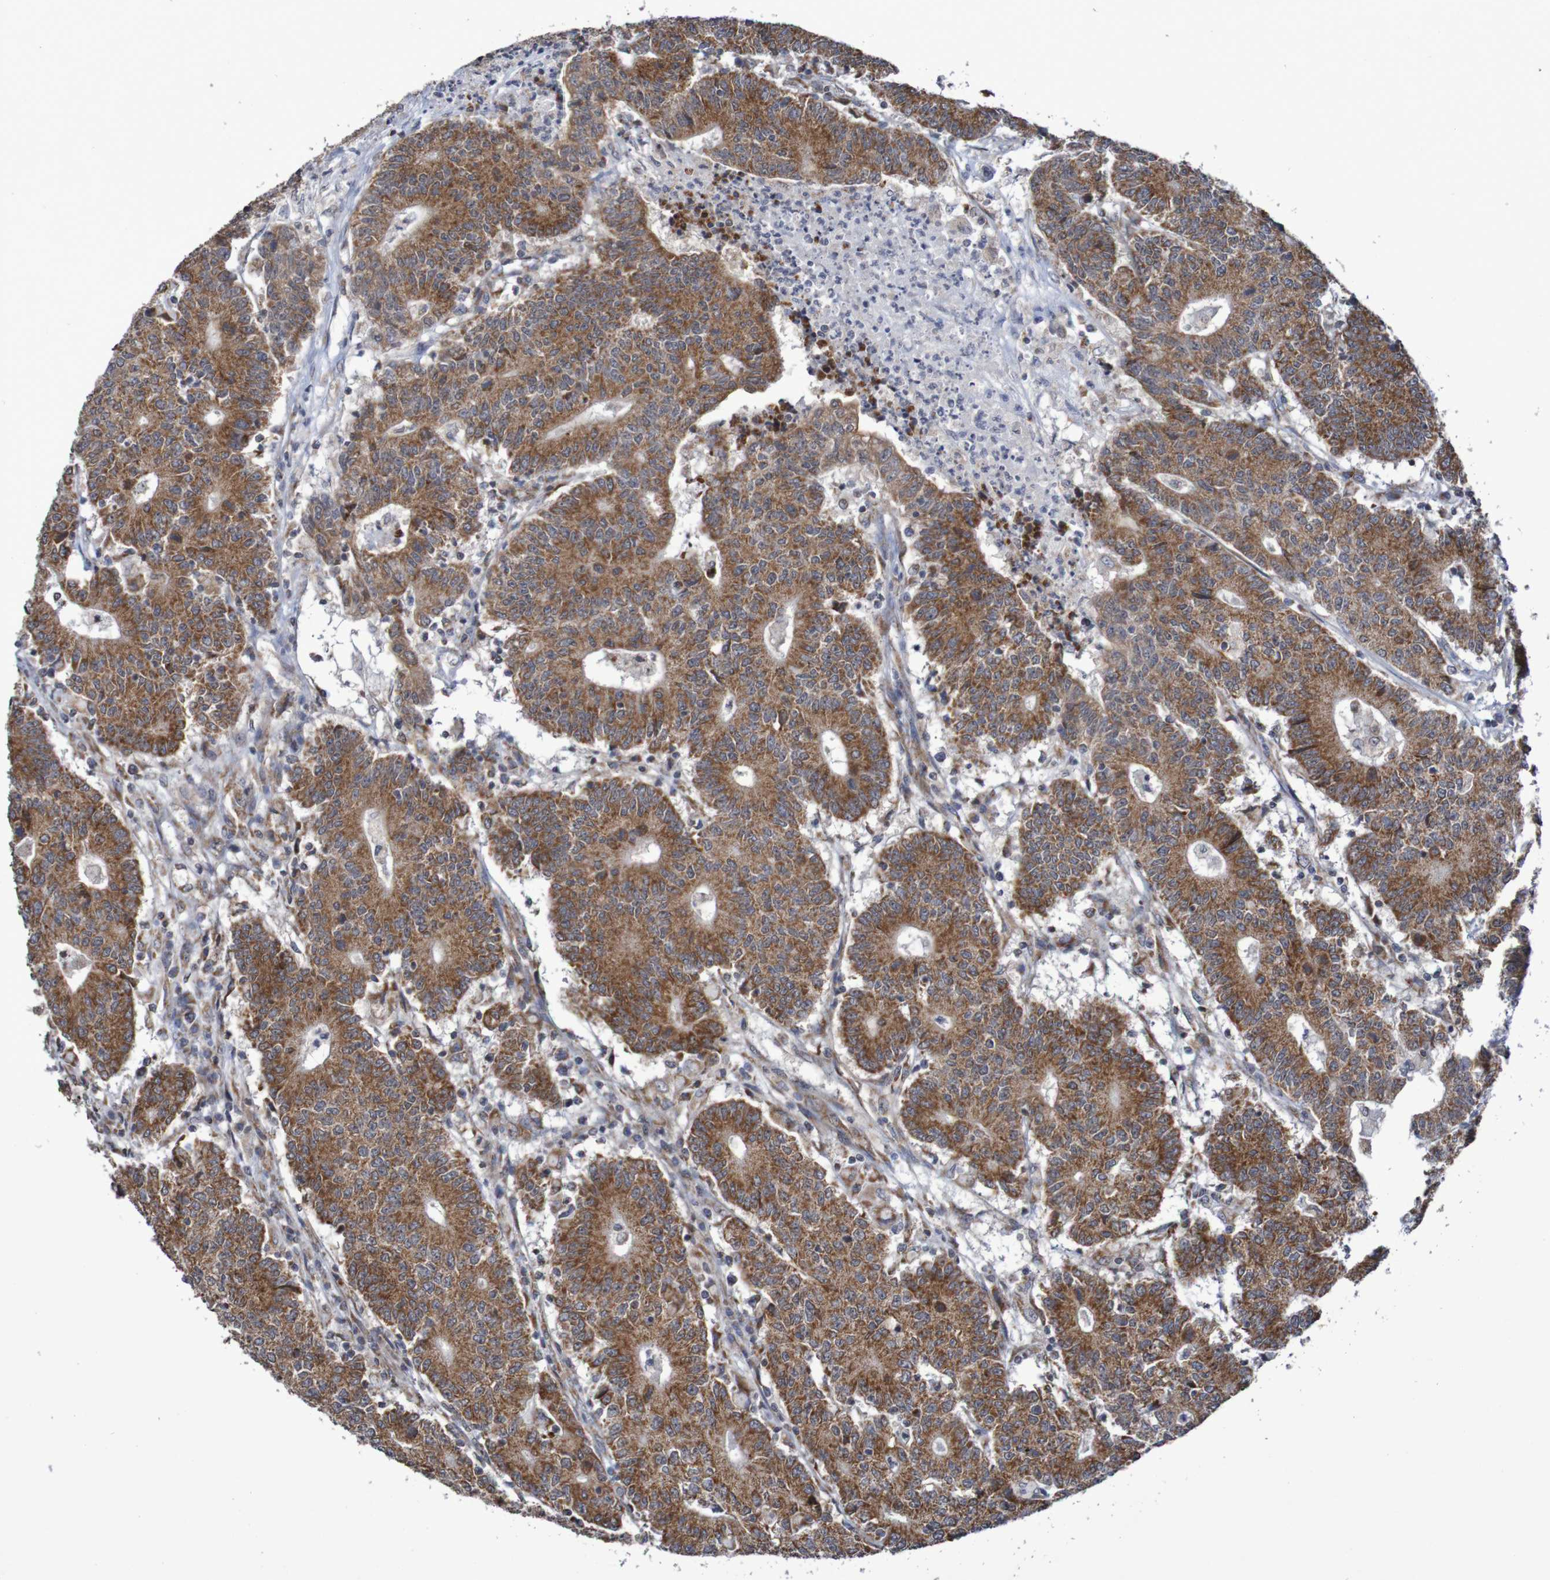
{"staining": {"intensity": "strong", "quantity": ">75%", "location": "cytoplasmic/membranous"}, "tissue": "colorectal cancer", "cell_type": "Tumor cells", "image_type": "cancer", "snomed": [{"axis": "morphology", "description": "Normal tissue, NOS"}, {"axis": "morphology", "description": "Adenocarcinoma, NOS"}, {"axis": "topography", "description": "Colon"}], "caption": "Immunohistochemistry of human colorectal cancer reveals high levels of strong cytoplasmic/membranous staining in about >75% of tumor cells.", "gene": "DVL1", "patient": {"sex": "female", "age": 75}}